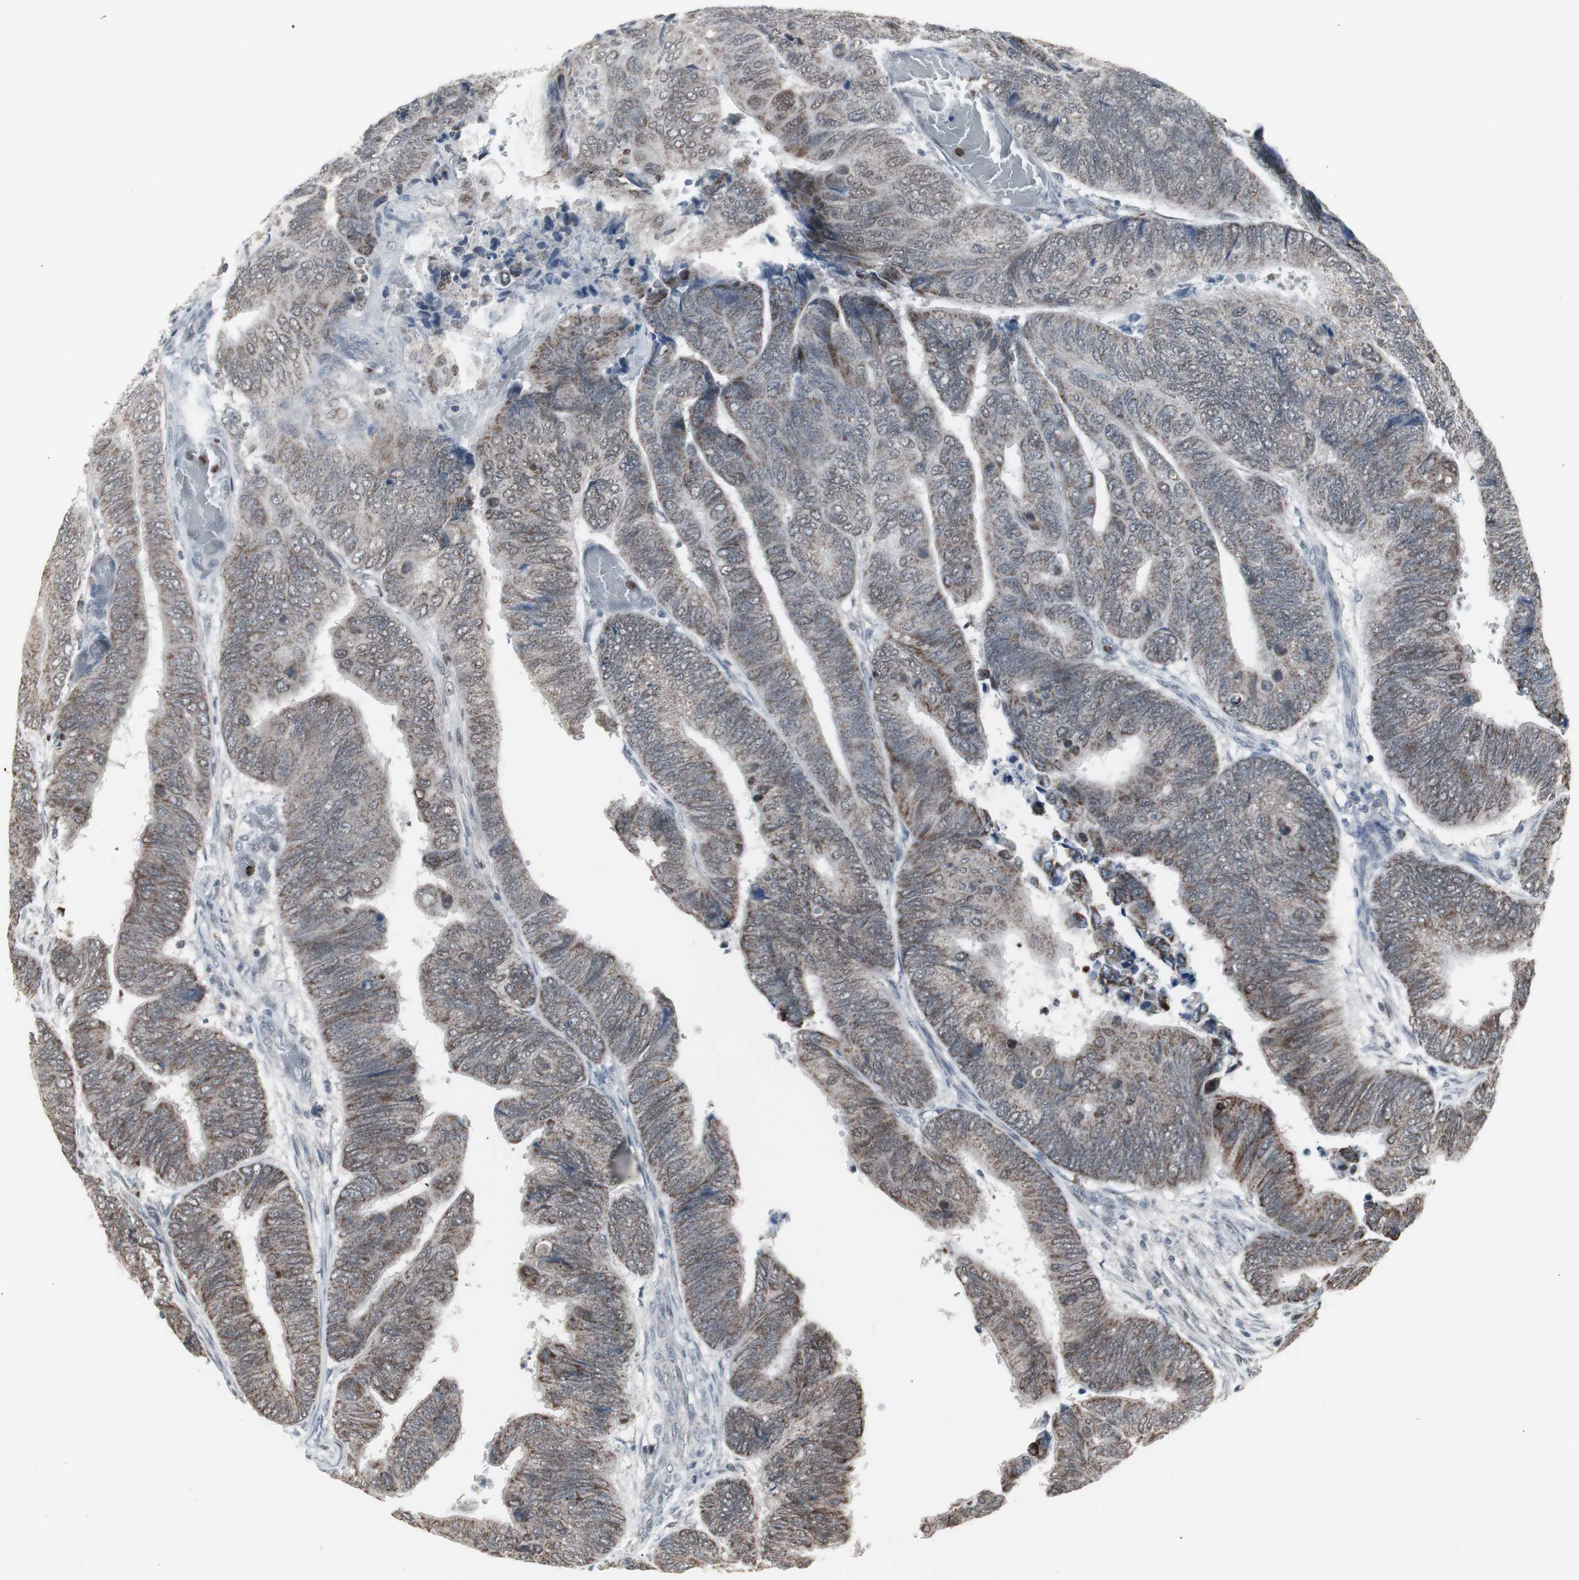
{"staining": {"intensity": "weak", "quantity": "25%-75%", "location": "cytoplasmic/membranous,nuclear"}, "tissue": "colorectal cancer", "cell_type": "Tumor cells", "image_type": "cancer", "snomed": [{"axis": "morphology", "description": "Normal tissue, NOS"}, {"axis": "morphology", "description": "Adenocarcinoma, NOS"}, {"axis": "topography", "description": "Rectum"}, {"axis": "topography", "description": "Peripheral nerve tissue"}], "caption": "Brown immunohistochemical staining in human colorectal cancer (adenocarcinoma) exhibits weak cytoplasmic/membranous and nuclear staining in about 25%-75% of tumor cells.", "gene": "RXRA", "patient": {"sex": "male", "age": 92}}